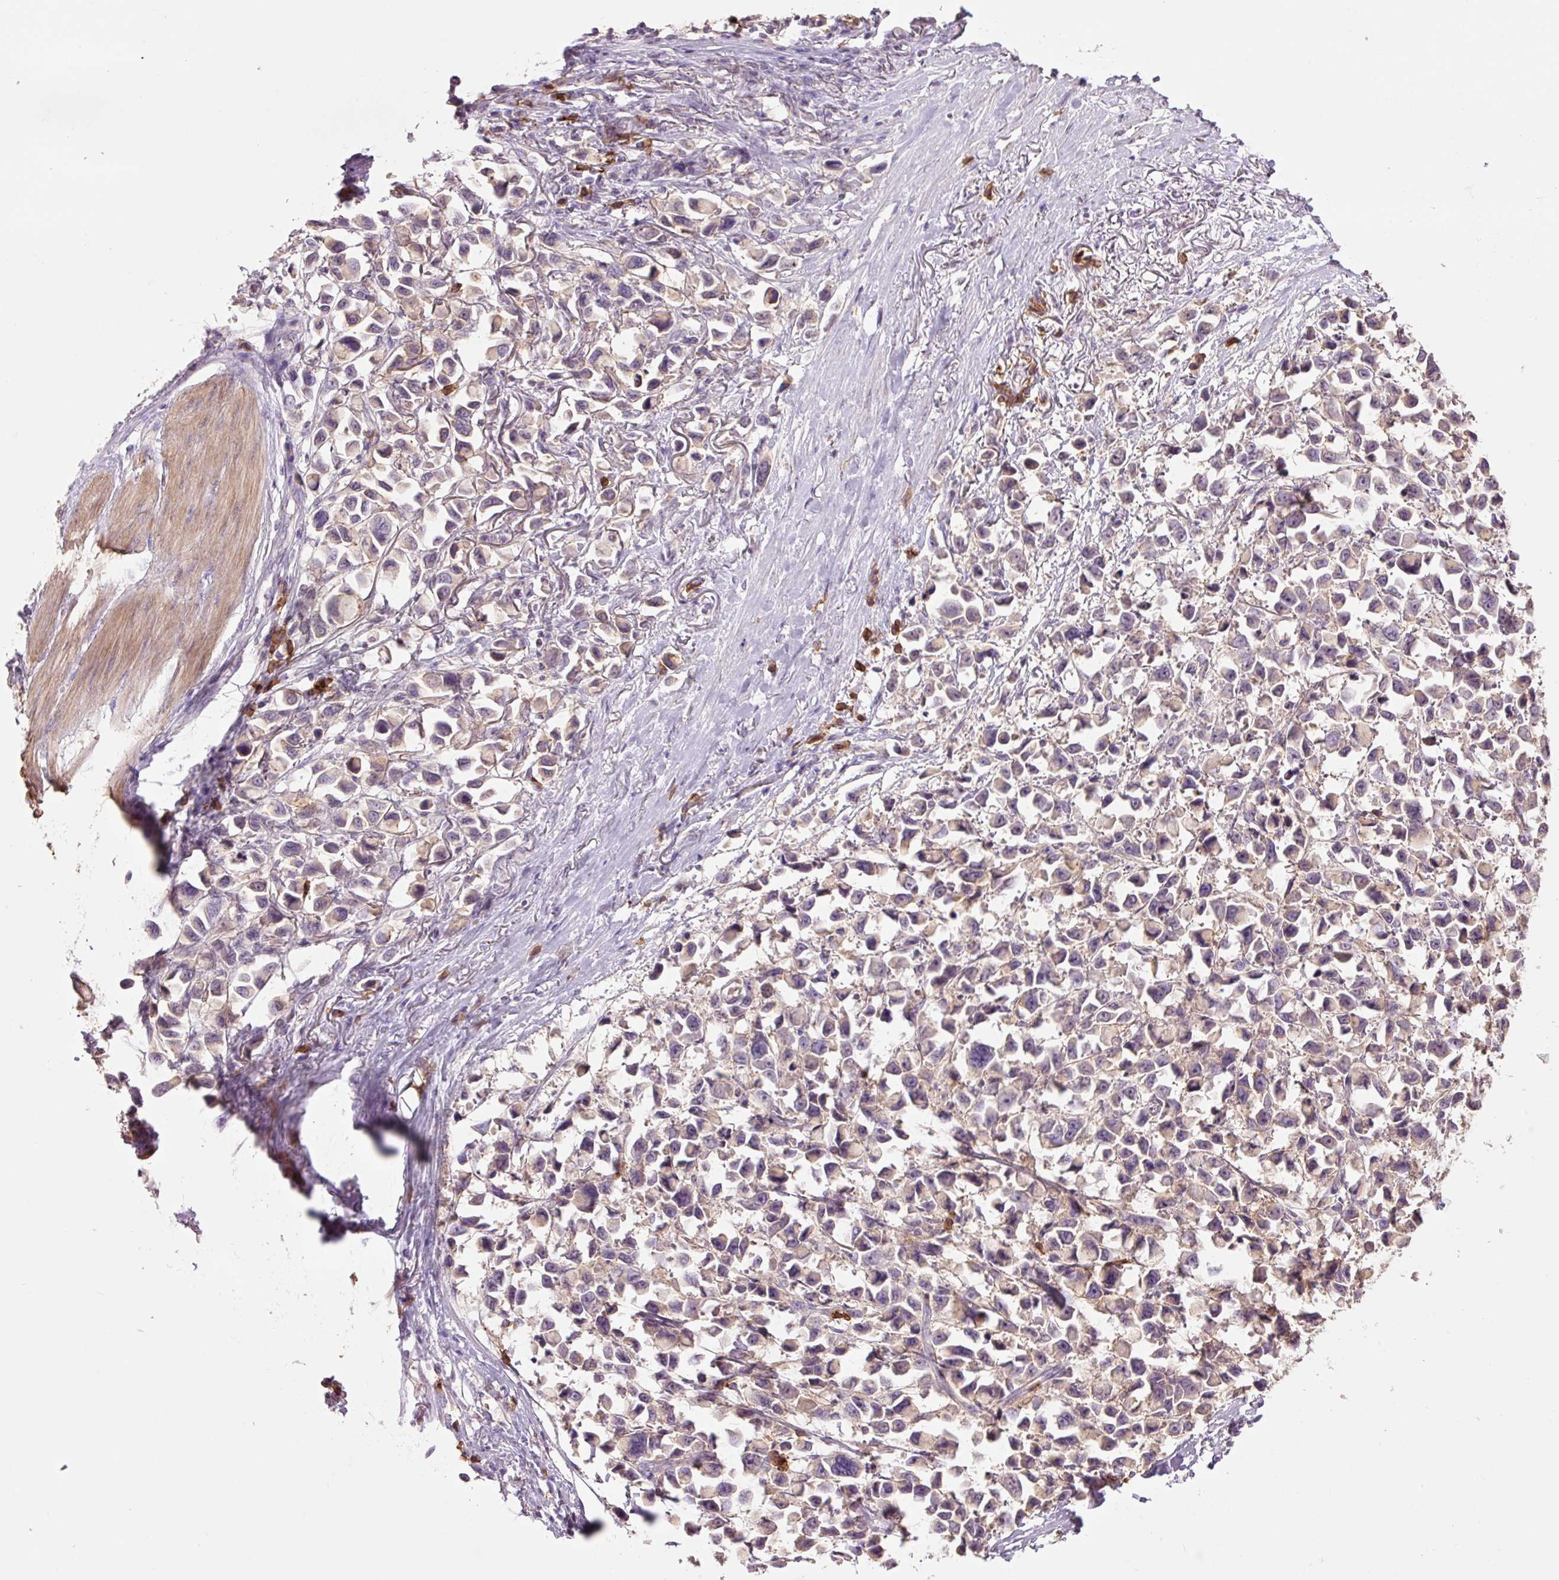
{"staining": {"intensity": "negative", "quantity": "none", "location": "none"}, "tissue": "stomach cancer", "cell_type": "Tumor cells", "image_type": "cancer", "snomed": [{"axis": "morphology", "description": "Adenocarcinoma, NOS"}, {"axis": "topography", "description": "Stomach"}], "caption": "This is an IHC micrograph of stomach adenocarcinoma. There is no positivity in tumor cells.", "gene": "SLC1A4", "patient": {"sex": "female", "age": 81}}